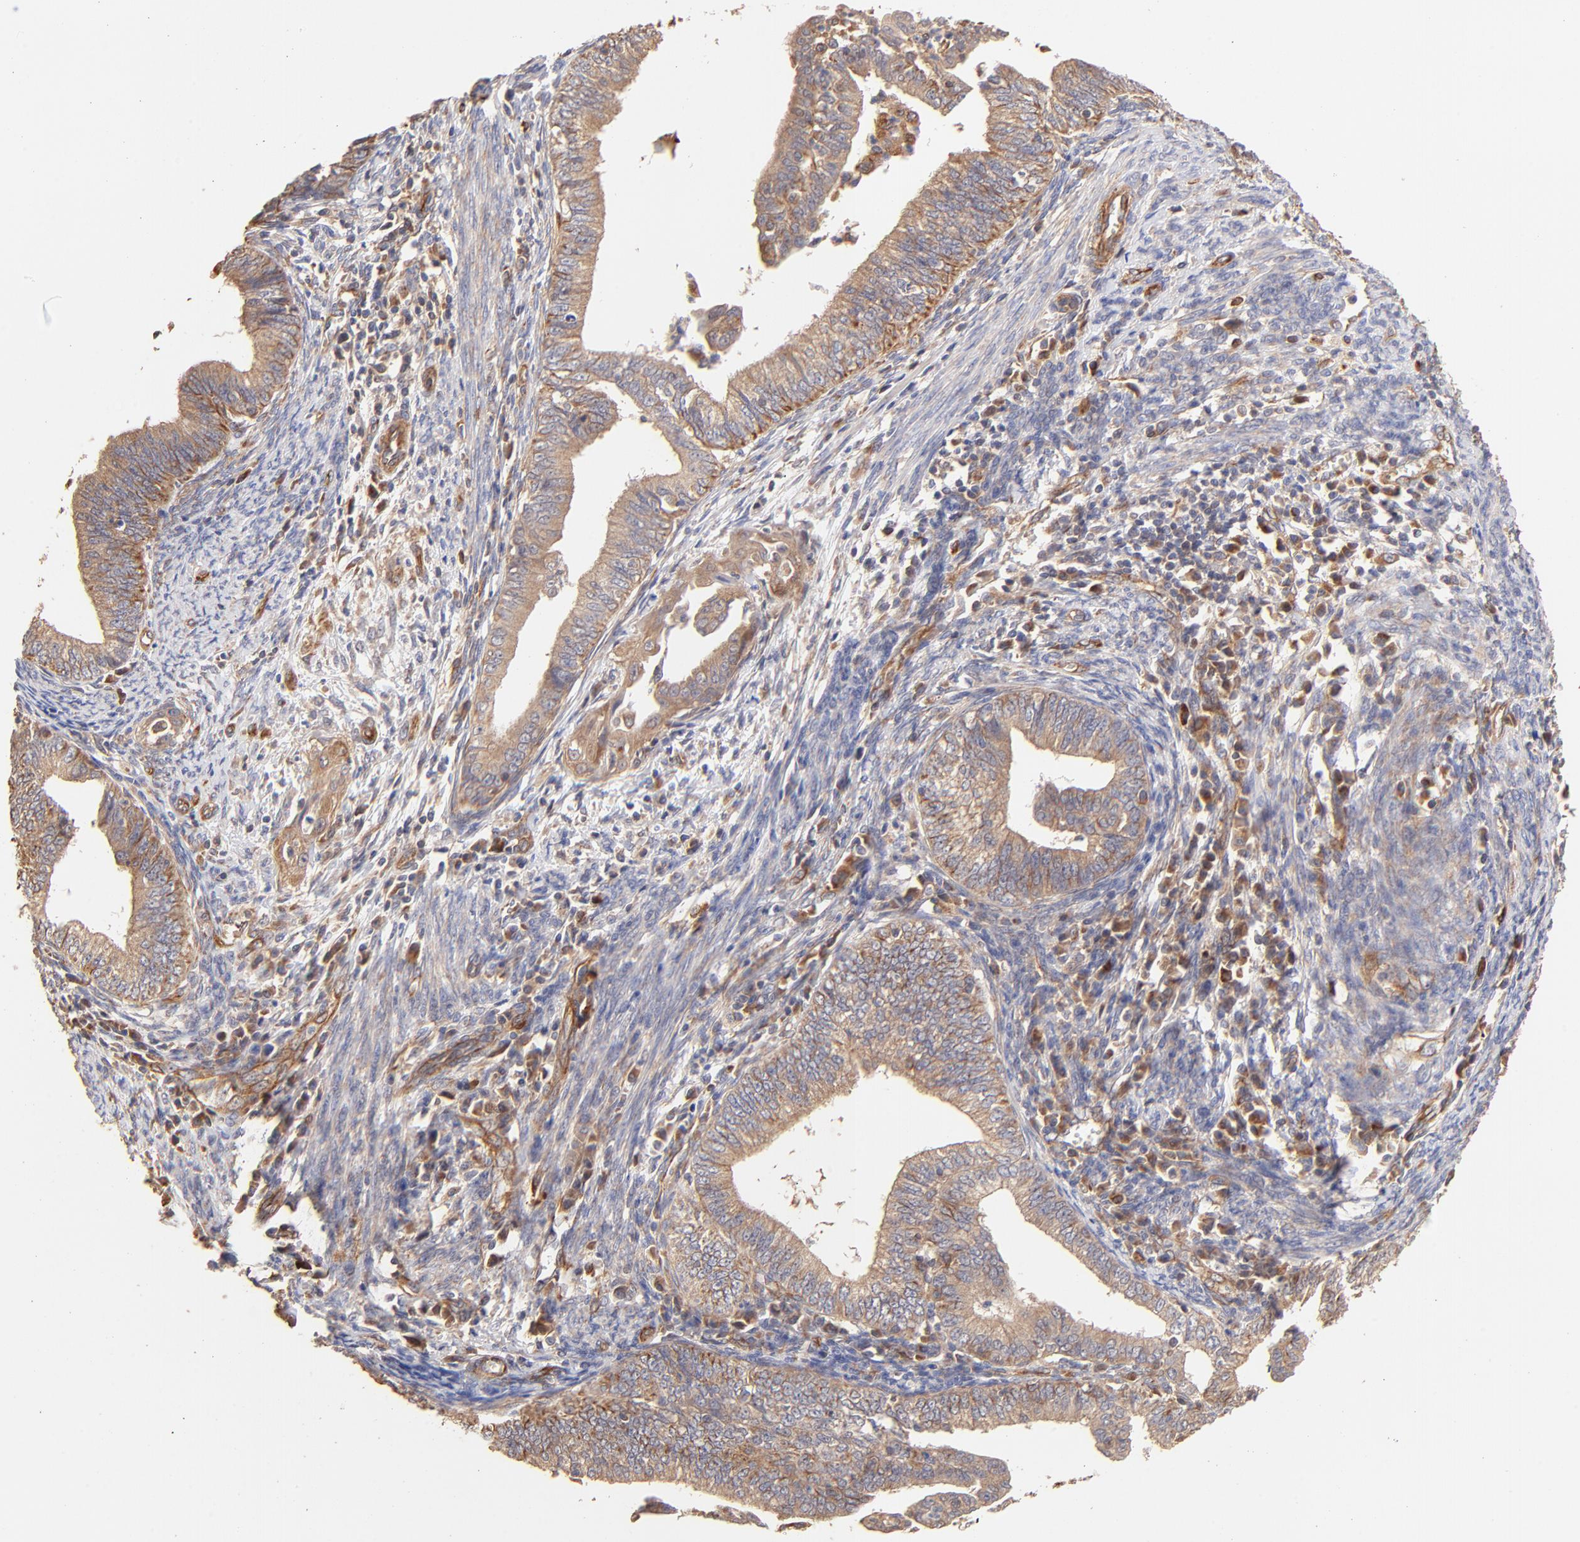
{"staining": {"intensity": "moderate", "quantity": ">75%", "location": "cytoplasmic/membranous"}, "tissue": "endometrial cancer", "cell_type": "Tumor cells", "image_type": "cancer", "snomed": [{"axis": "morphology", "description": "Adenocarcinoma, NOS"}, {"axis": "topography", "description": "Endometrium"}], "caption": "Endometrial cancer stained for a protein (brown) exhibits moderate cytoplasmic/membranous positive expression in approximately >75% of tumor cells.", "gene": "TNFAIP3", "patient": {"sex": "female", "age": 66}}